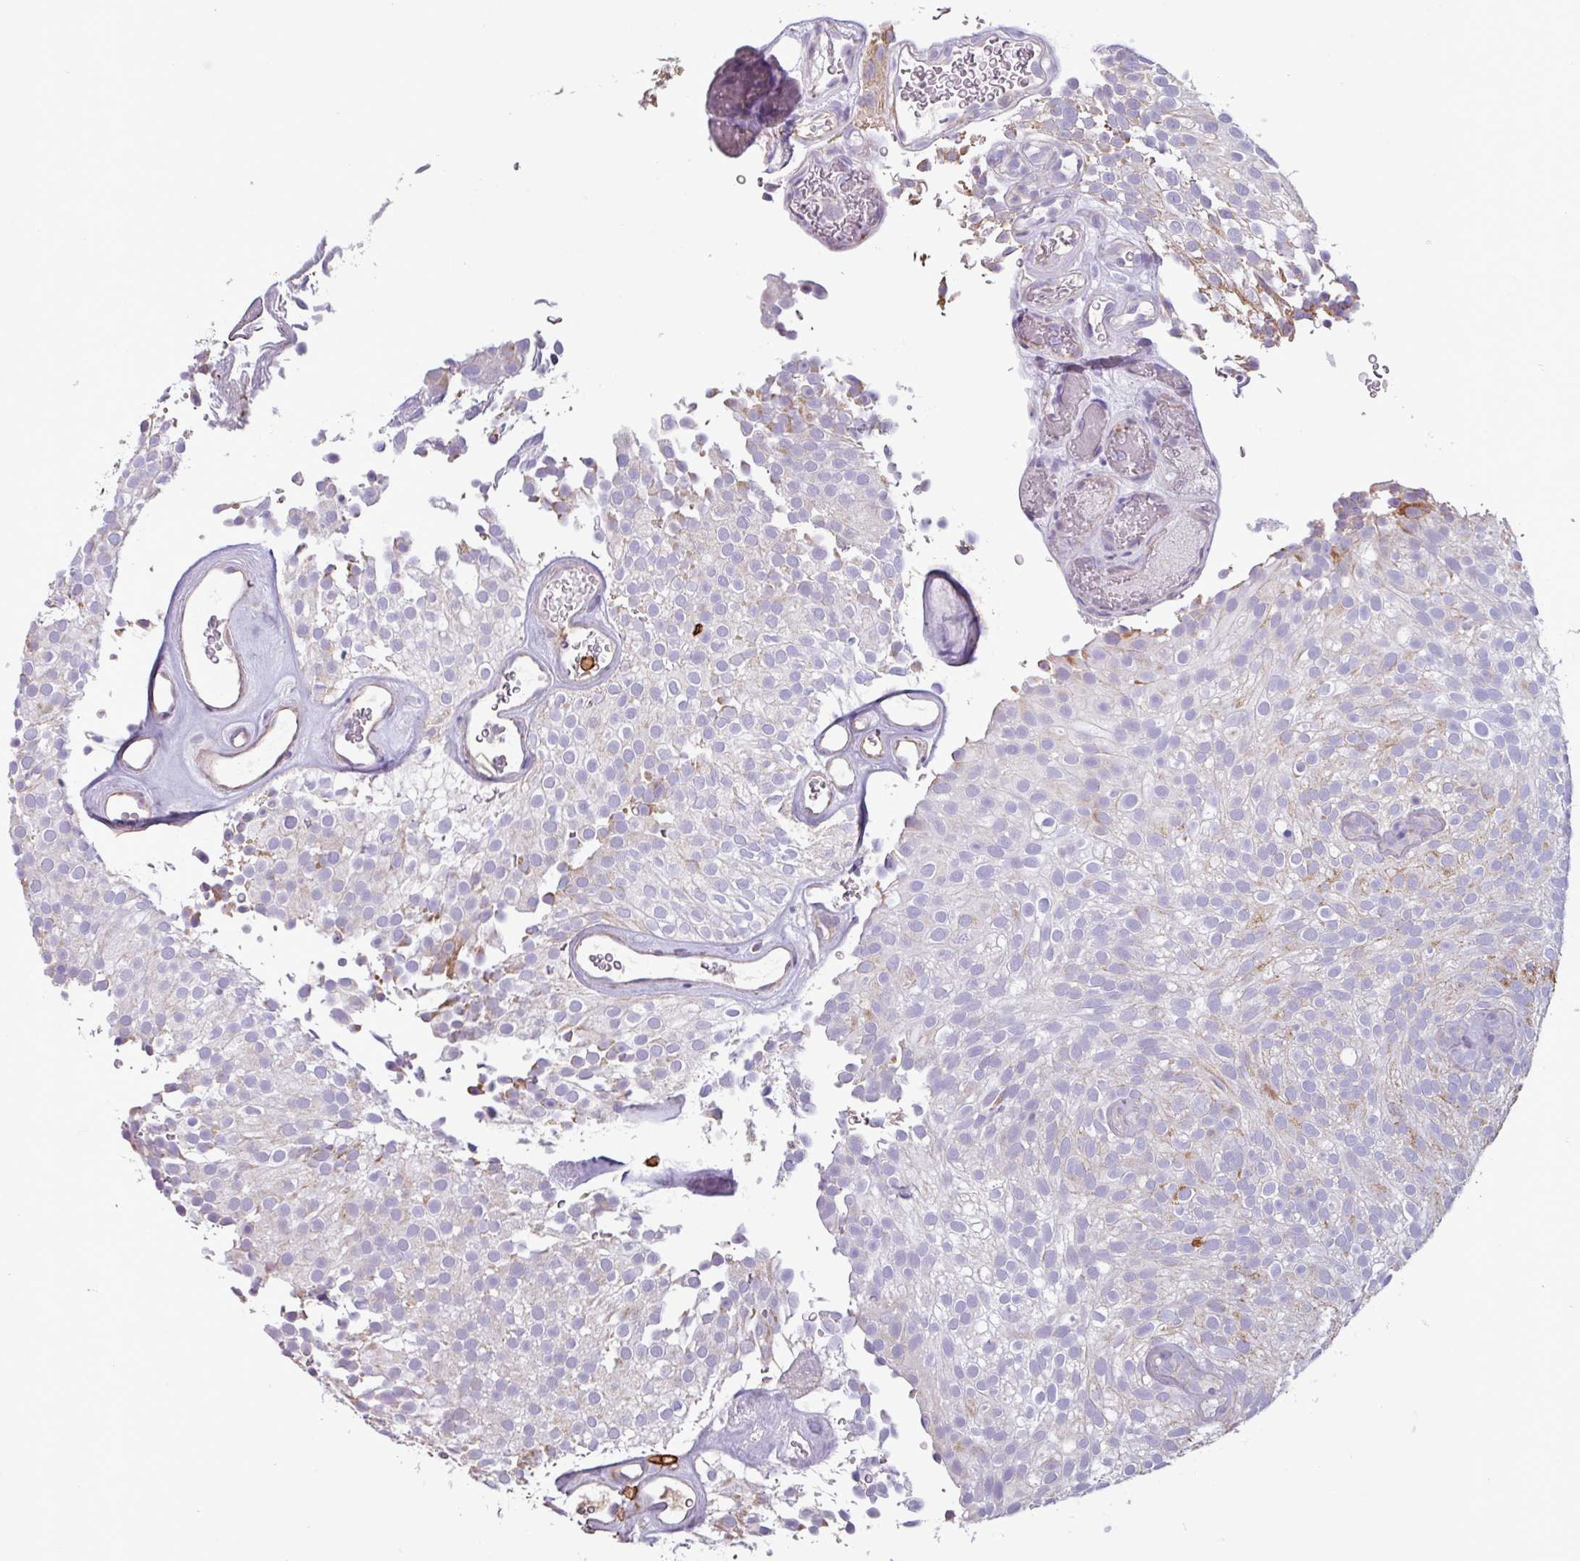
{"staining": {"intensity": "moderate", "quantity": "25%-75%", "location": "cytoplasmic/membranous"}, "tissue": "urothelial cancer", "cell_type": "Tumor cells", "image_type": "cancer", "snomed": [{"axis": "morphology", "description": "Urothelial carcinoma, Low grade"}, {"axis": "topography", "description": "Urinary bladder"}], "caption": "This micrograph reveals urothelial carcinoma (low-grade) stained with immunohistochemistry (IHC) to label a protein in brown. The cytoplasmic/membranous of tumor cells show moderate positivity for the protein. Nuclei are counter-stained blue.", "gene": "CD8A", "patient": {"sex": "male", "age": 78}}